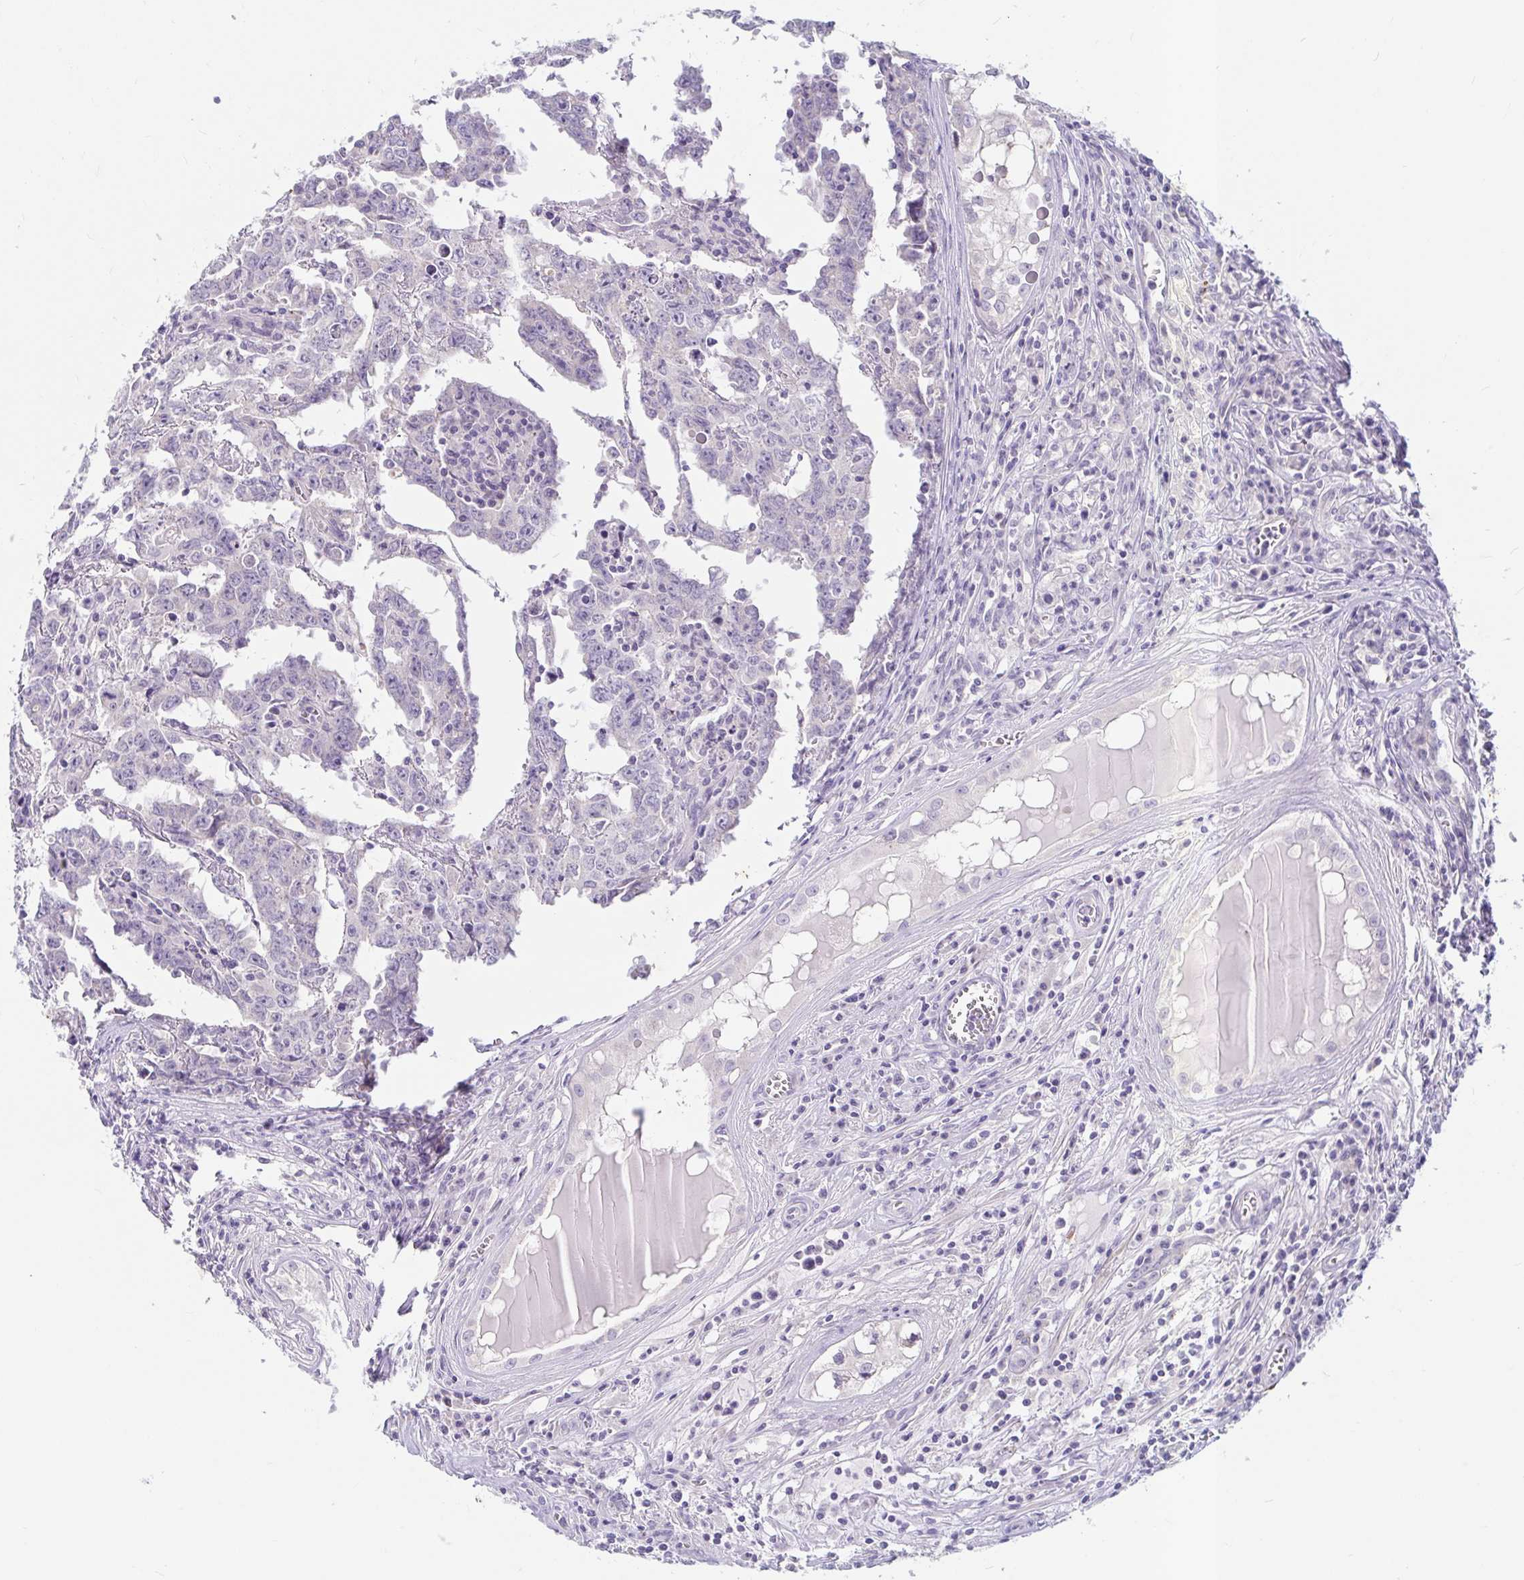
{"staining": {"intensity": "negative", "quantity": "none", "location": "none"}, "tissue": "testis cancer", "cell_type": "Tumor cells", "image_type": "cancer", "snomed": [{"axis": "morphology", "description": "Carcinoma, Embryonal, NOS"}, {"axis": "topography", "description": "Testis"}], "caption": "This is an immunohistochemistry (IHC) photomicrograph of human testis embryonal carcinoma. There is no positivity in tumor cells.", "gene": "ADH1A", "patient": {"sex": "male", "age": 22}}